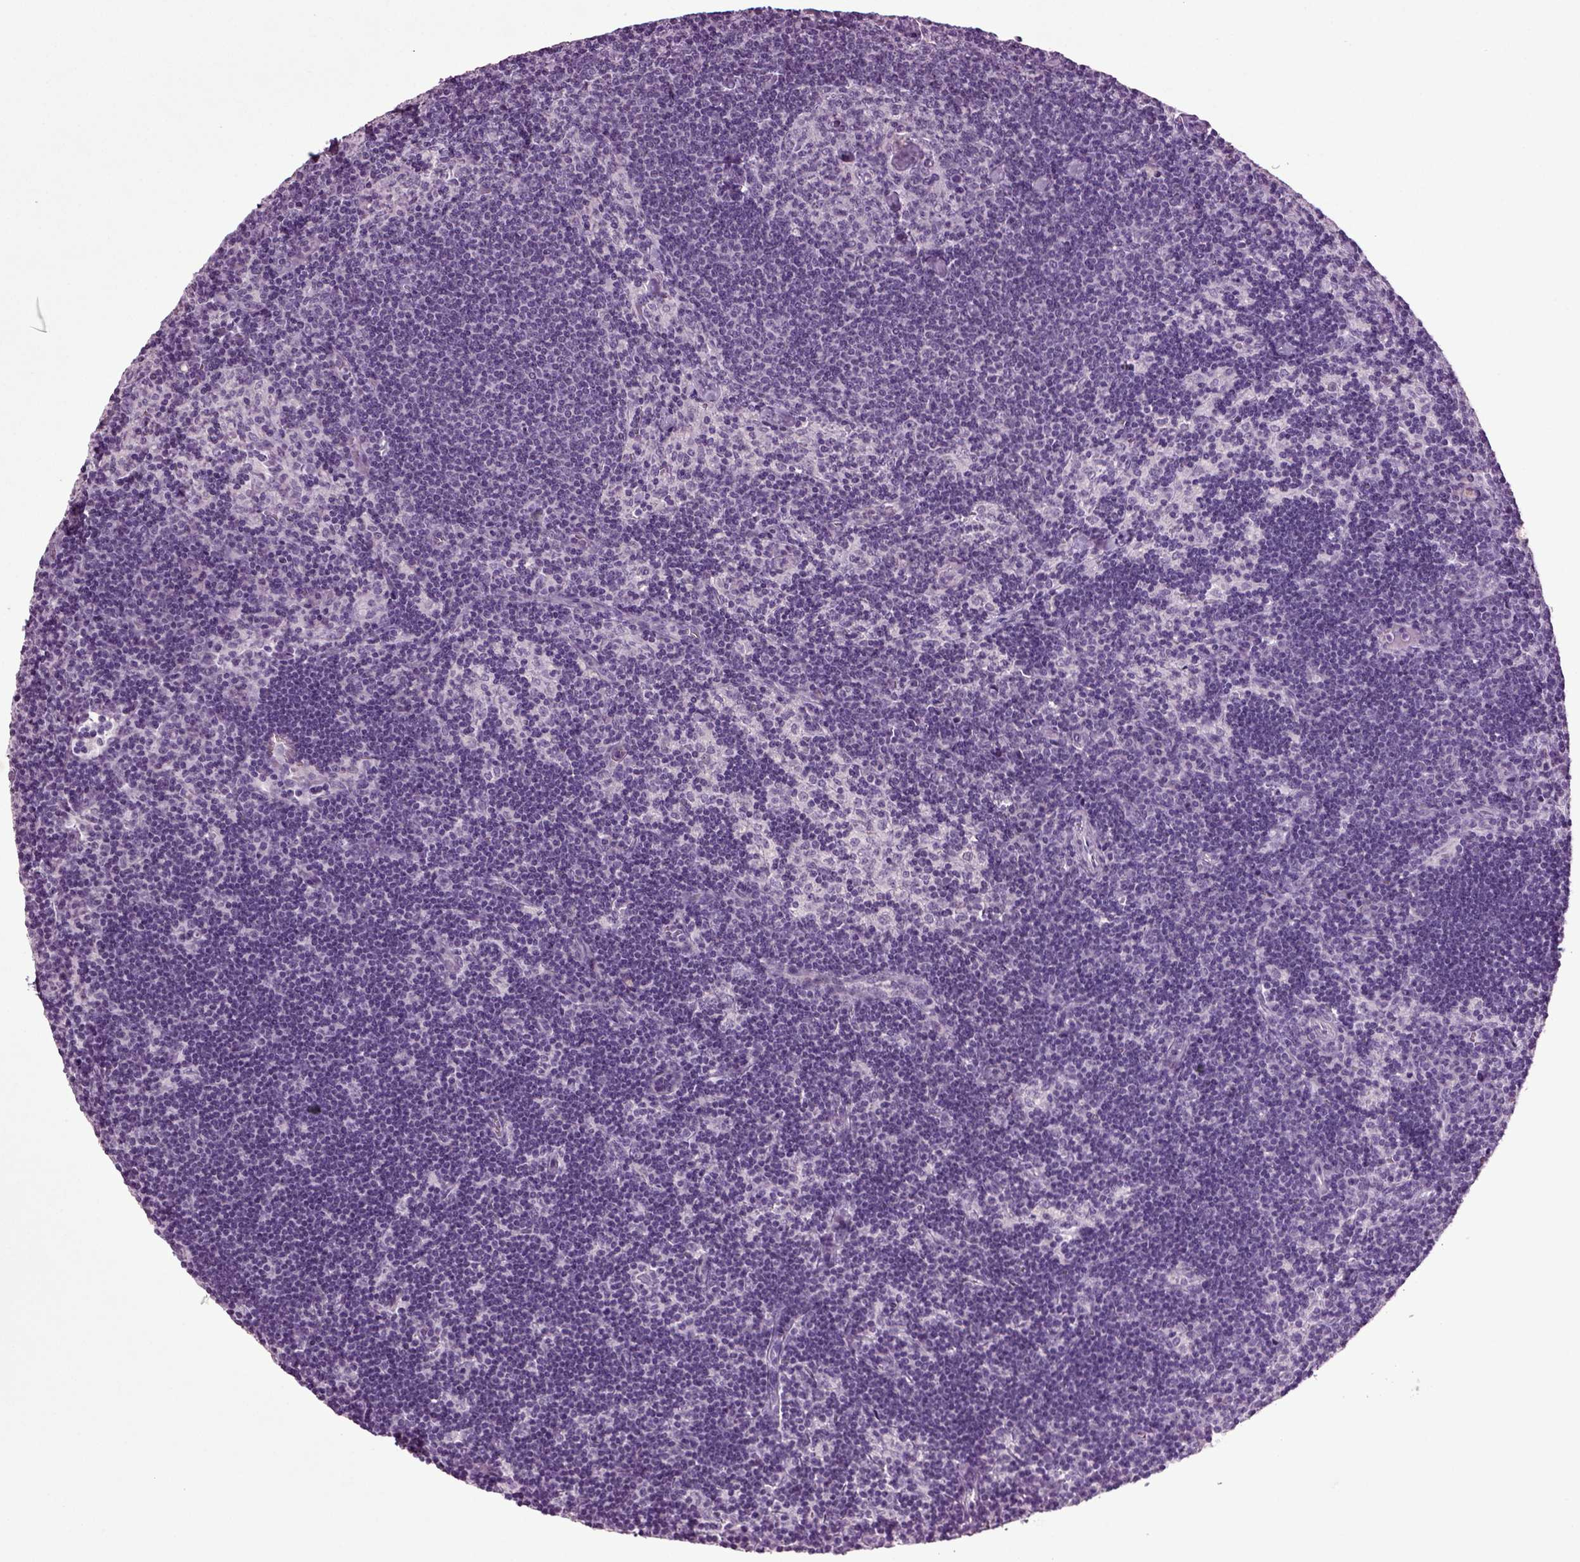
{"staining": {"intensity": "negative", "quantity": "none", "location": "none"}, "tissue": "lymph node", "cell_type": "Germinal center cells", "image_type": "normal", "snomed": [{"axis": "morphology", "description": "Normal tissue, NOS"}, {"axis": "topography", "description": "Lymph node"}], "caption": "Immunohistochemistry (IHC) of normal human lymph node demonstrates no expression in germinal center cells. The staining was performed using DAB (3,3'-diaminobenzidine) to visualize the protein expression in brown, while the nuclei were stained in blue with hematoxylin (Magnification: 20x).", "gene": "SLC17A6", "patient": {"sex": "female", "age": 34}}